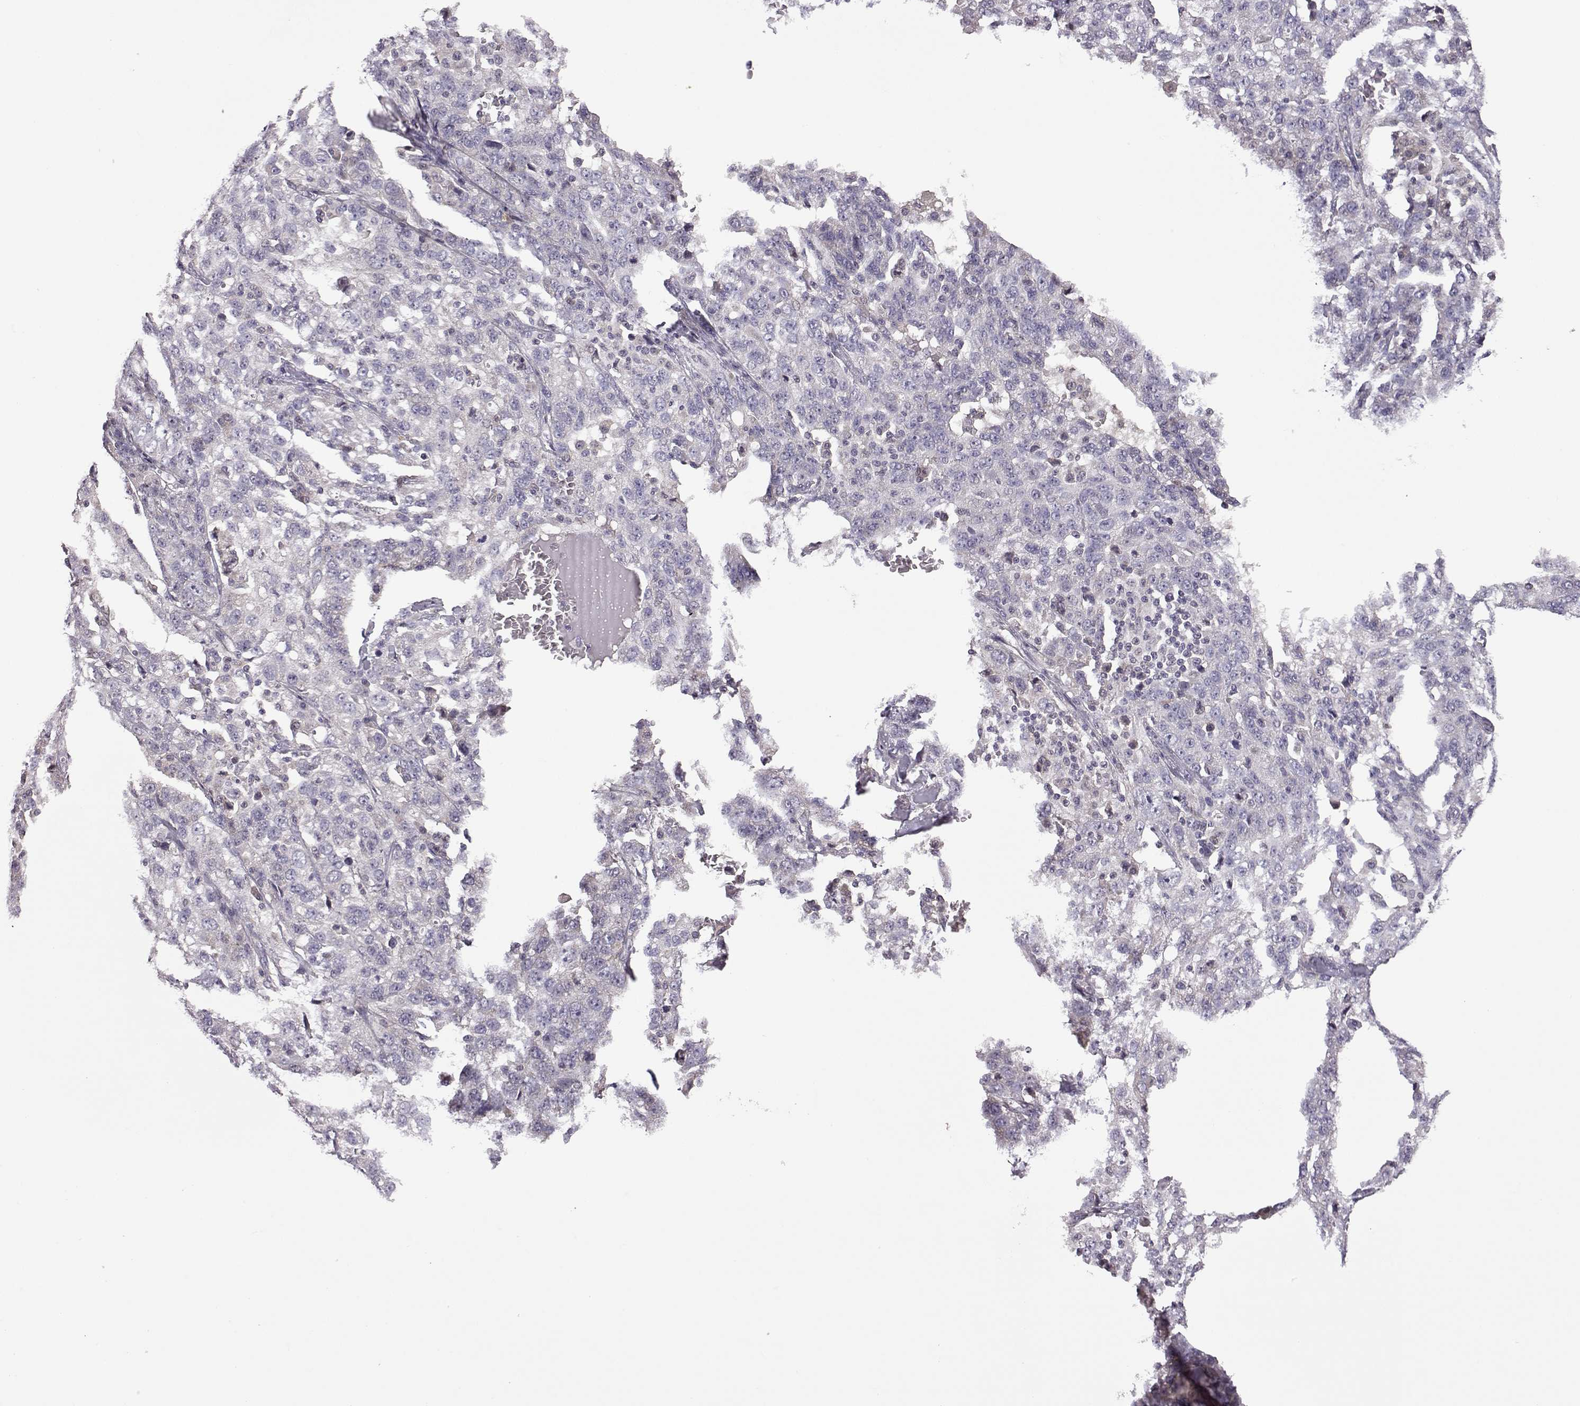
{"staining": {"intensity": "negative", "quantity": "none", "location": "none"}, "tissue": "ovarian cancer", "cell_type": "Tumor cells", "image_type": "cancer", "snomed": [{"axis": "morphology", "description": "Cystadenocarcinoma, serous, NOS"}, {"axis": "topography", "description": "Ovary"}], "caption": "Immunohistochemistry (IHC) micrograph of human ovarian cancer stained for a protein (brown), which shows no expression in tumor cells. Nuclei are stained in blue.", "gene": "VGF", "patient": {"sex": "female", "age": 71}}